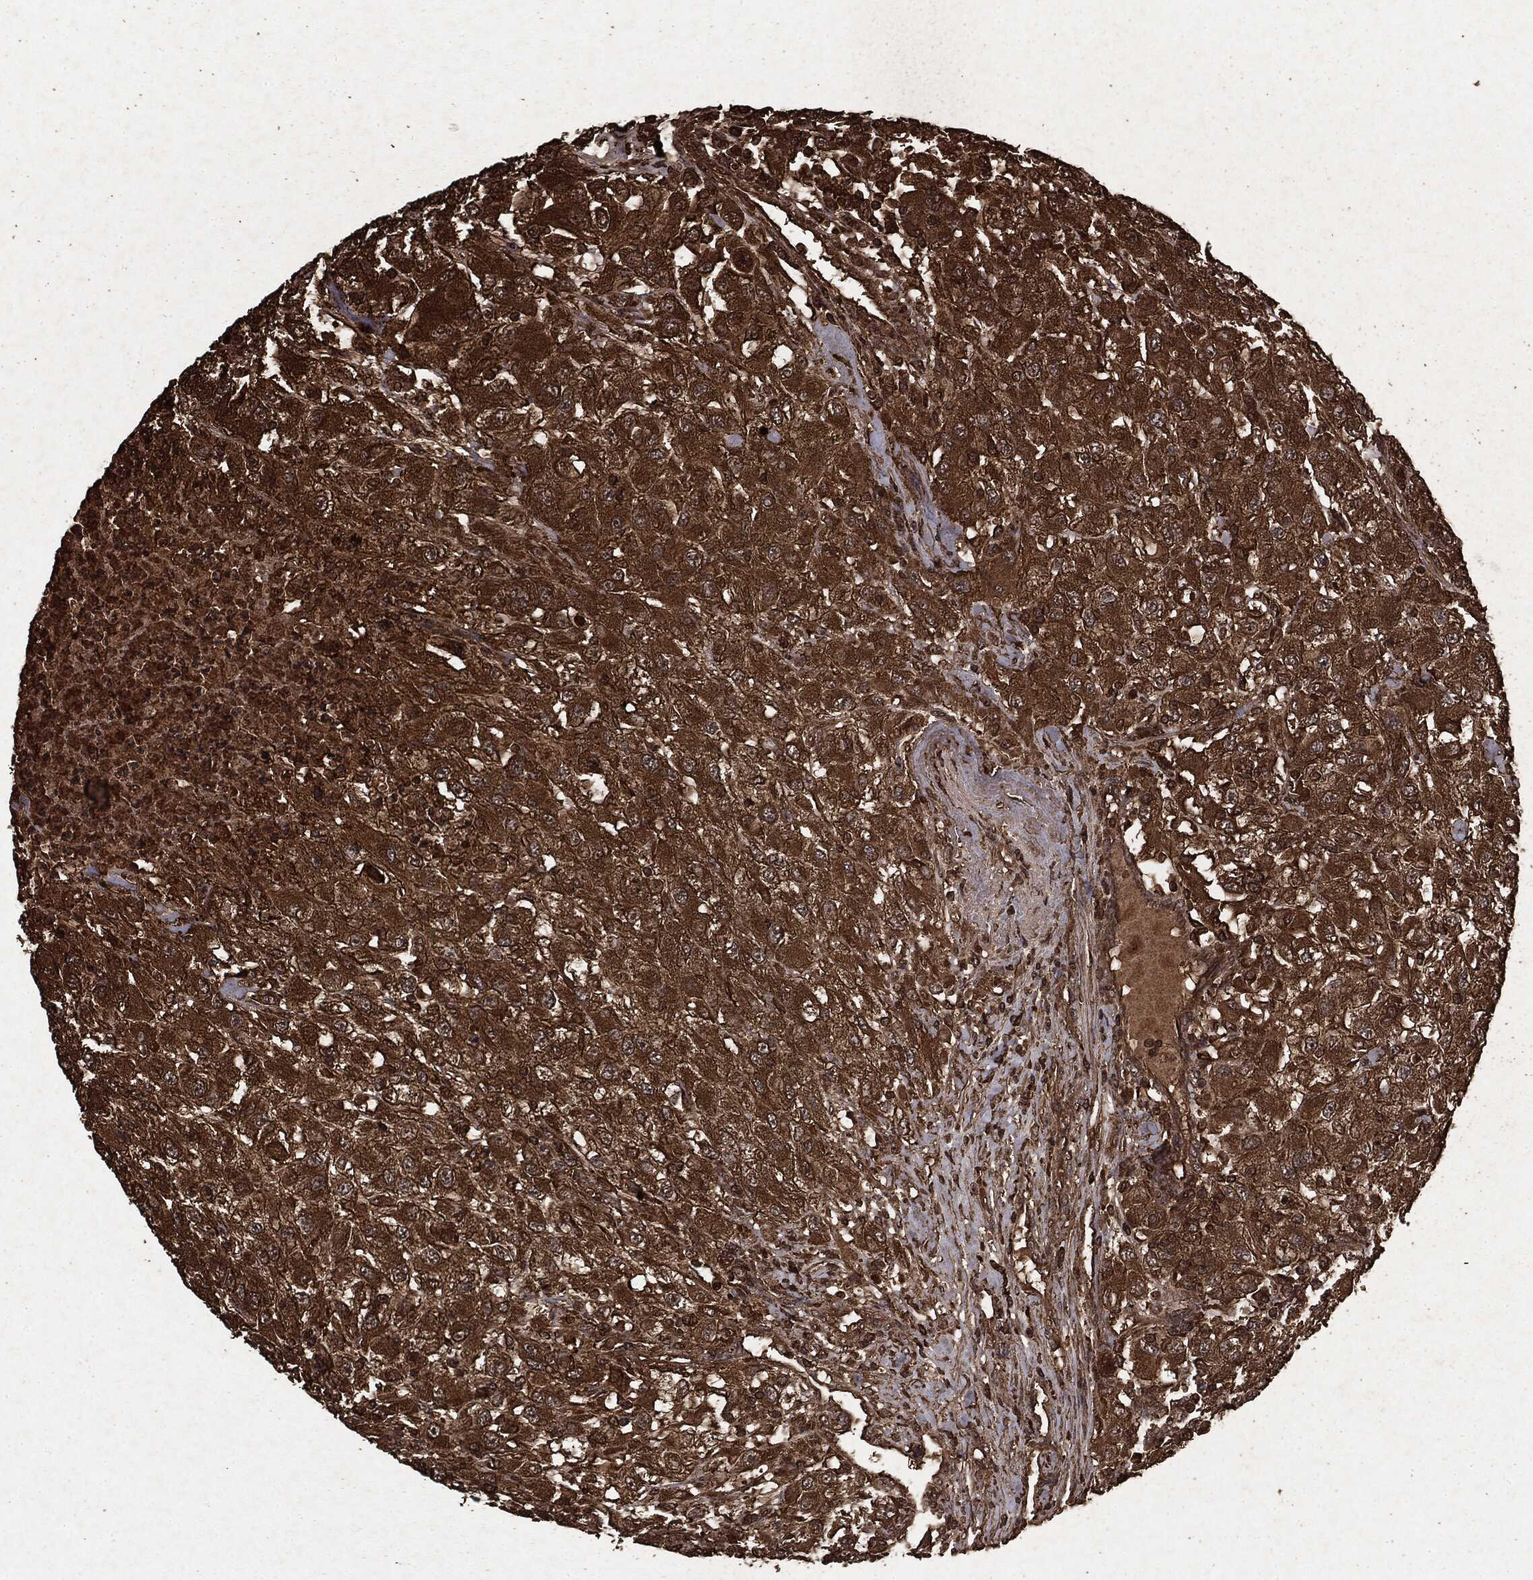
{"staining": {"intensity": "strong", "quantity": ">75%", "location": "cytoplasmic/membranous"}, "tissue": "renal cancer", "cell_type": "Tumor cells", "image_type": "cancer", "snomed": [{"axis": "morphology", "description": "Adenocarcinoma, NOS"}, {"axis": "topography", "description": "Kidney"}], "caption": "Immunohistochemistry (IHC) histopathology image of human renal cancer stained for a protein (brown), which shows high levels of strong cytoplasmic/membranous staining in about >75% of tumor cells.", "gene": "ARAF", "patient": {"sex": "female", "age": 67}}